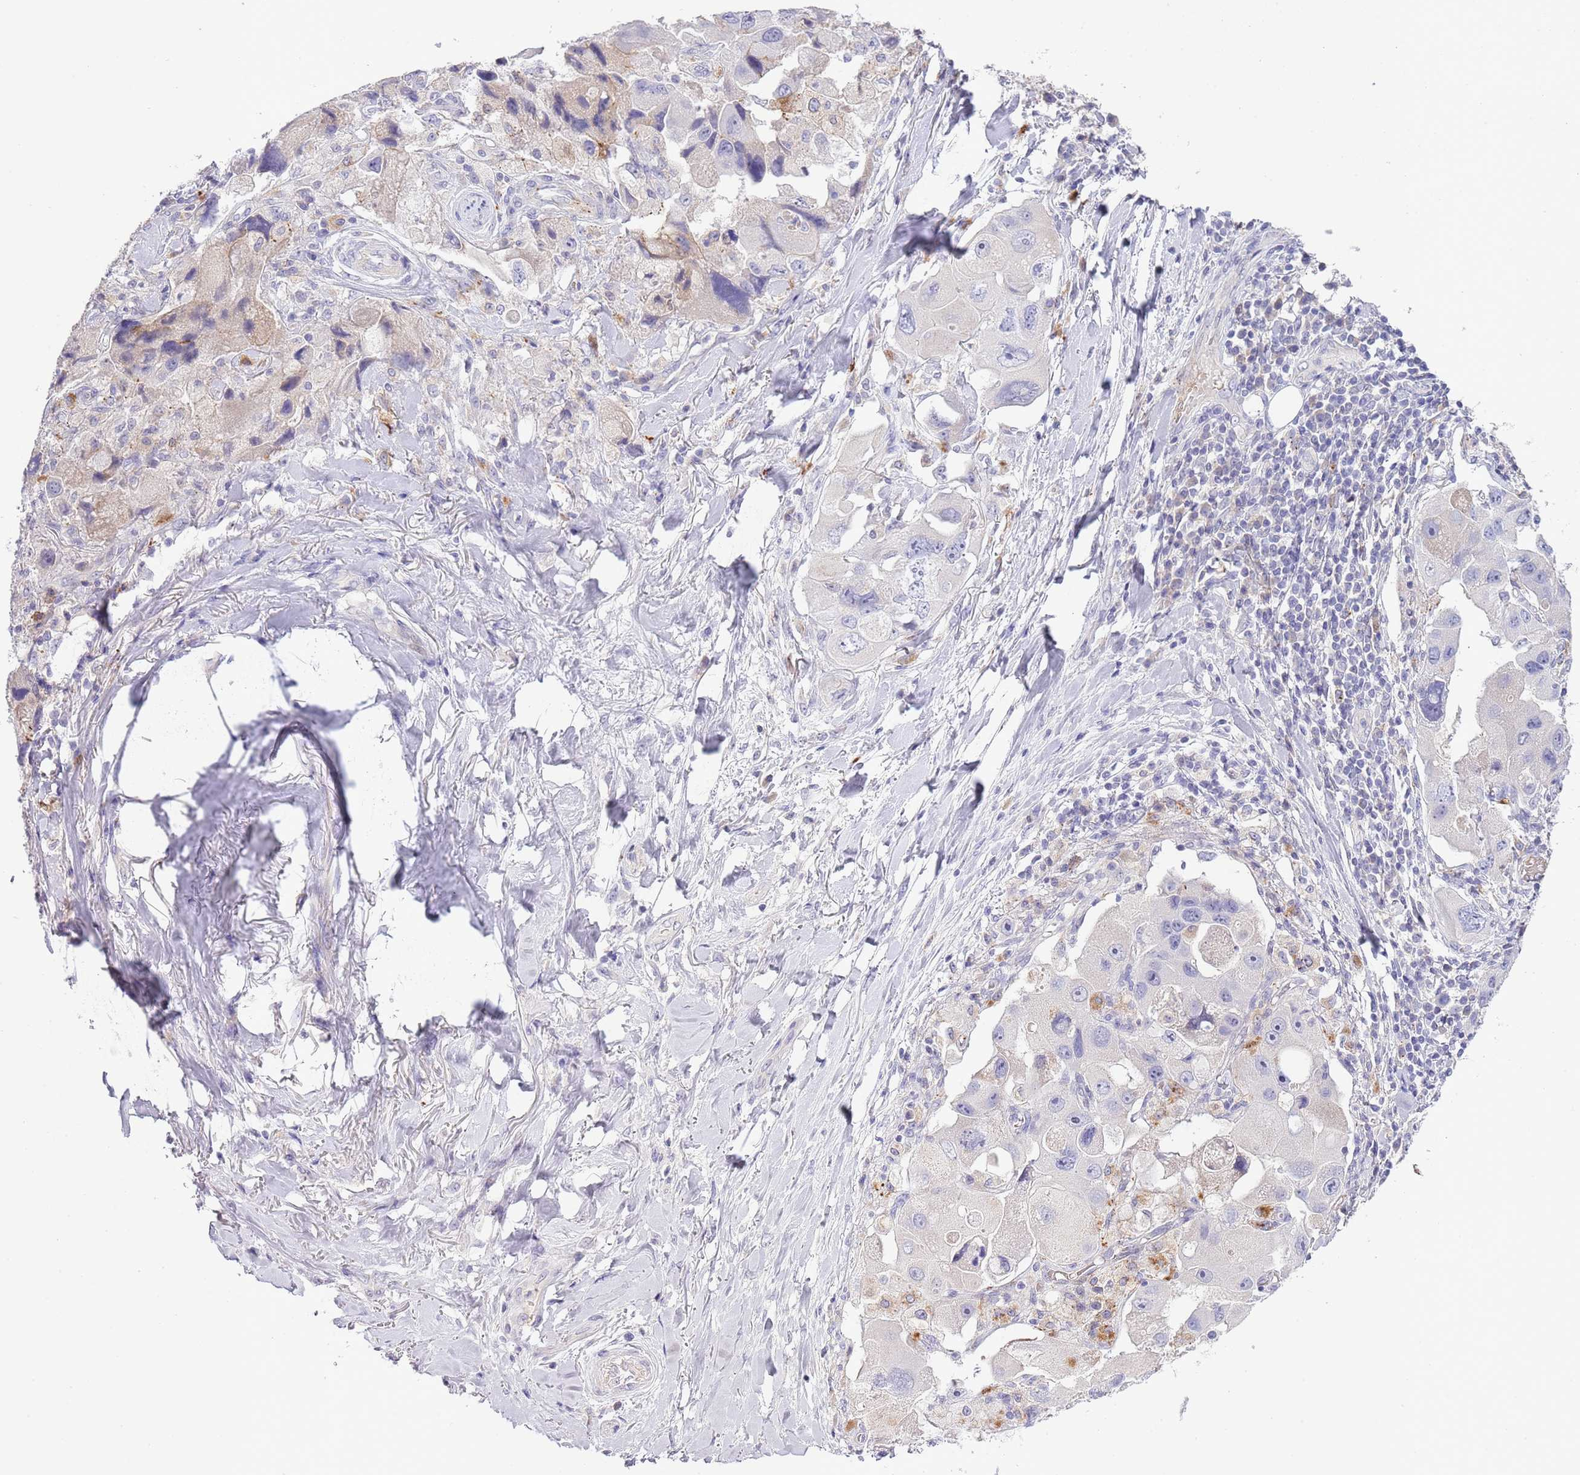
{"staining": {"intensity": "negative", "quantity": "none", "location": "none"}, "tissue": "lung cancer", "cell_type": "Tumor cells", "image_type": "cancer", "snomed": [{"axis": "morphology", "description": "Adenocarcinoma, NOS"}, {"axis": "topography", "description": "Lung"}], "caption": "There is no significant expression in tumor cells of lung cancer (adenocarcinoma). (Stains: DAB (3,3'-diaminobenzidine) IHC with hematoxylin counter stain, Microscopy: brightfield microscopy at high magnification).", "gene": "ABHD17A", "patient": {"sex": "female", "age": 54}}